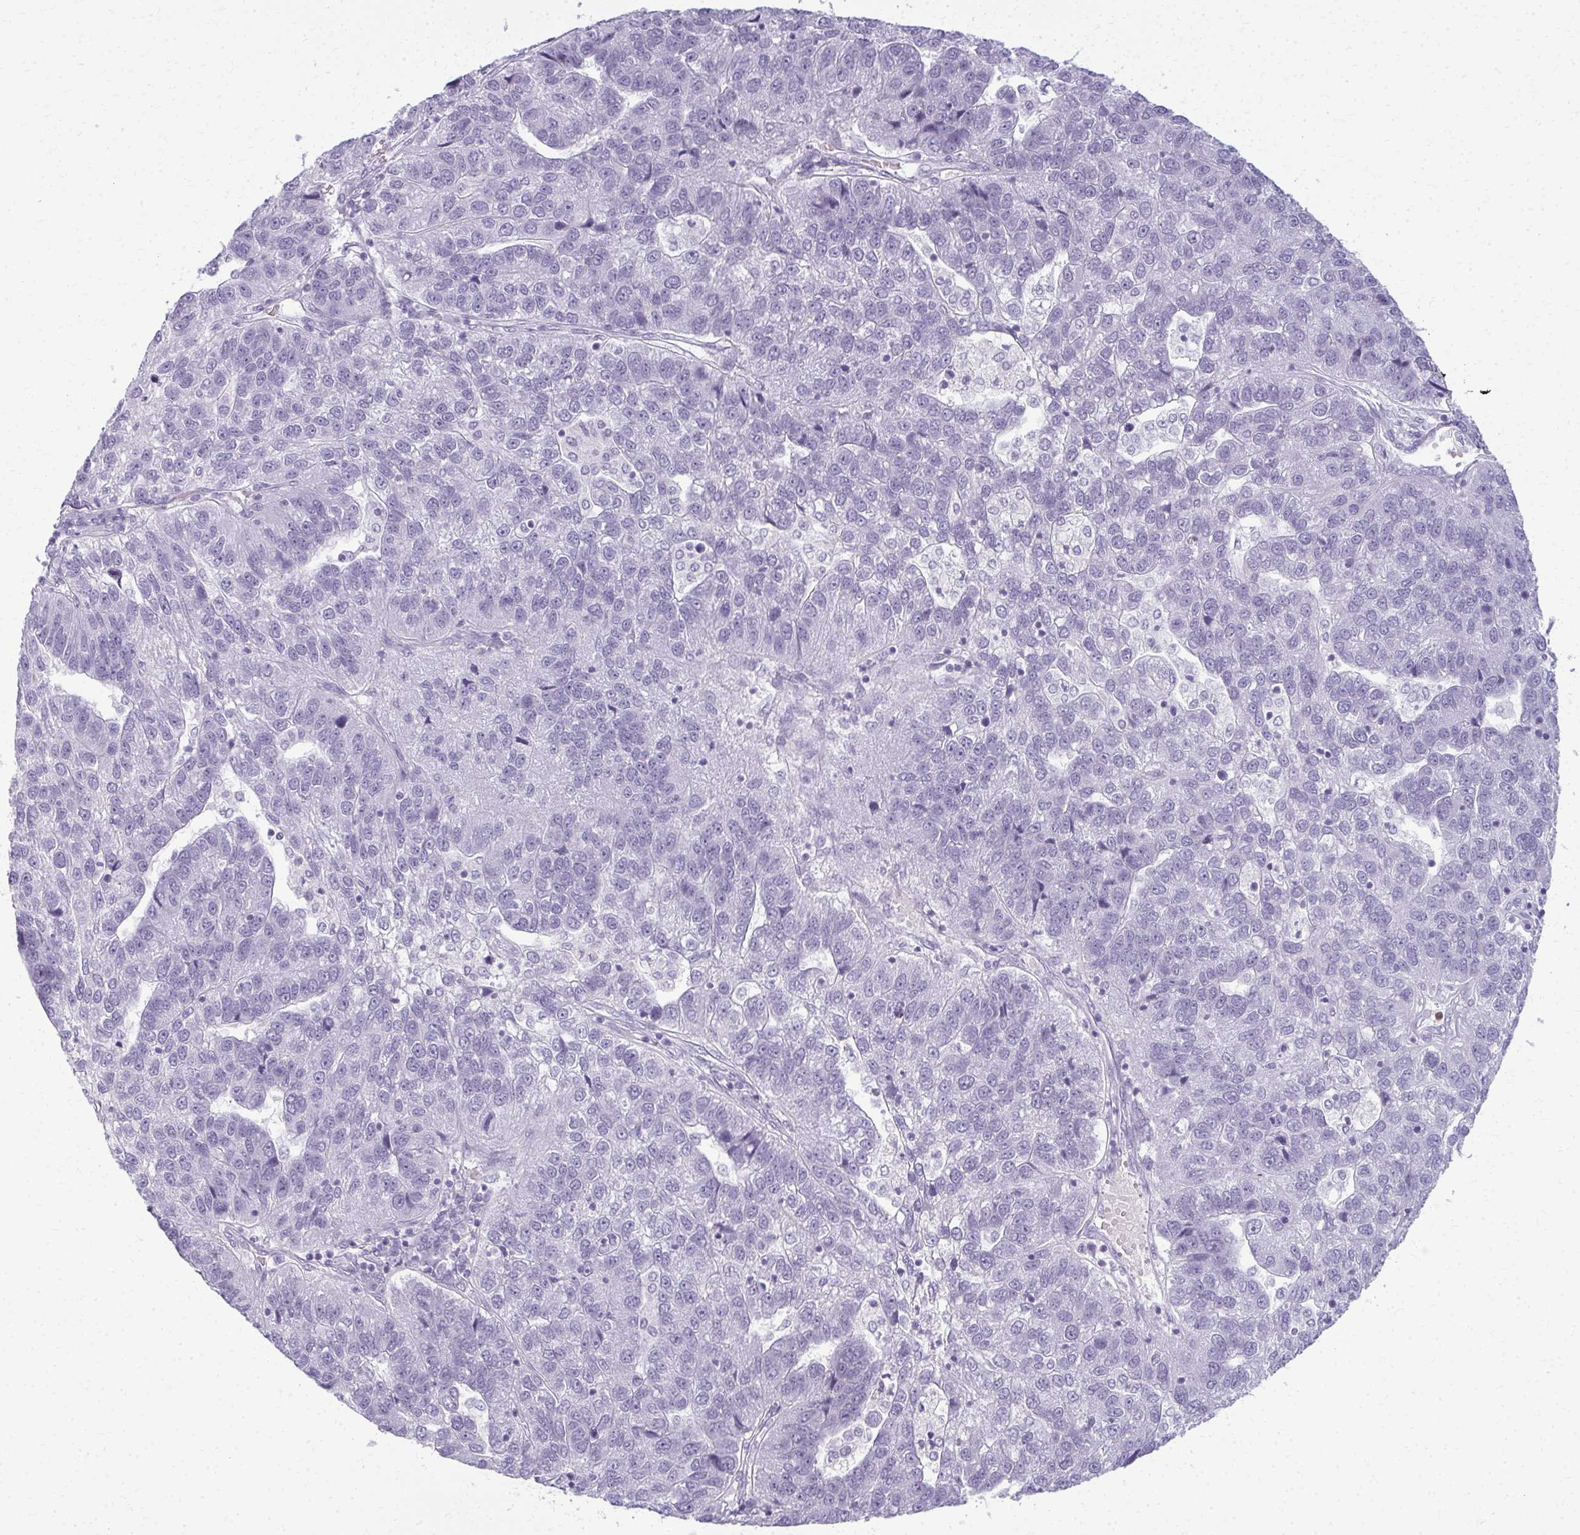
{"staining": {"intensity": "negative", "quantity": "none", "location": "none"}, "tissue": "pancreatic cancer", "cell_type": "Tumor cells", "image_type": "cancer", "snomed": [{"axis": "morphology", "description": "Adenocarcinoma, NOS"}, {"axis": "topography", "description": "Pancreas"}], "caption": "Tumor cells show no significant staining in pancreatic cancer (adenocarcinoma).", "gene": "CA3", "patient": {"sex": "female", "age": 61}}